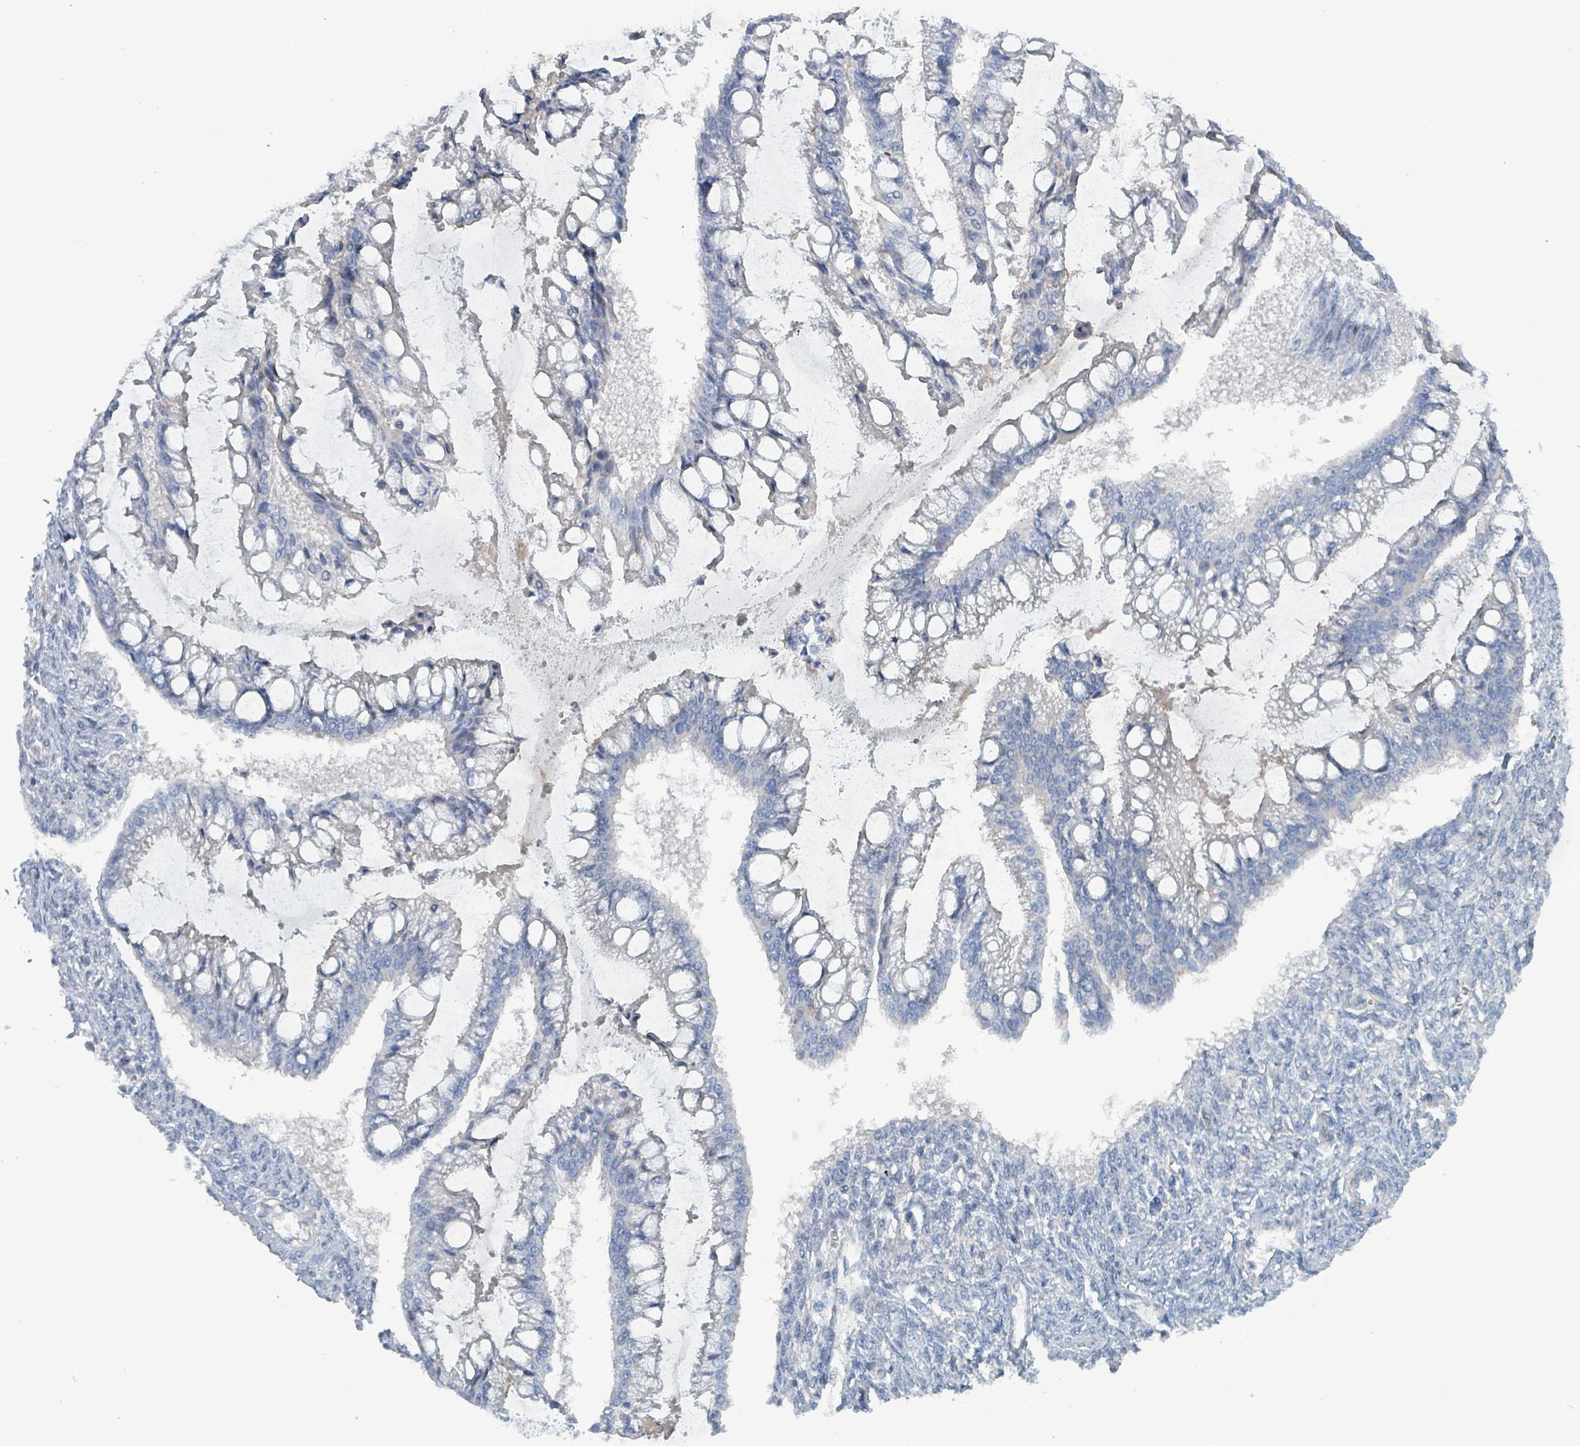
{"staining": {"intensity": "negative", "quantity": "none", "location": "none"}, "tissue": "ovarian cancer", "cell_type": "Tumor cells", "image_type": "cancer", "snomed": [{"axis": "morphology", "description": "Cystadenocarcinoma, mucinous, NOS"}, {"axis": "topography", "description": "Ovary"}], "caption": "The histopathology image demonstrates no staining of tumor cells in ovarian cancer. The staining was performed using DAB (3,3'-diaminobenzidine) to visualize the protein expression in brown, while the nuclei were stained in blue with hematoxylin (Magnification: 20x).", "gene": "TAAR5", "patient": {"sex": "female", "age": 73}}